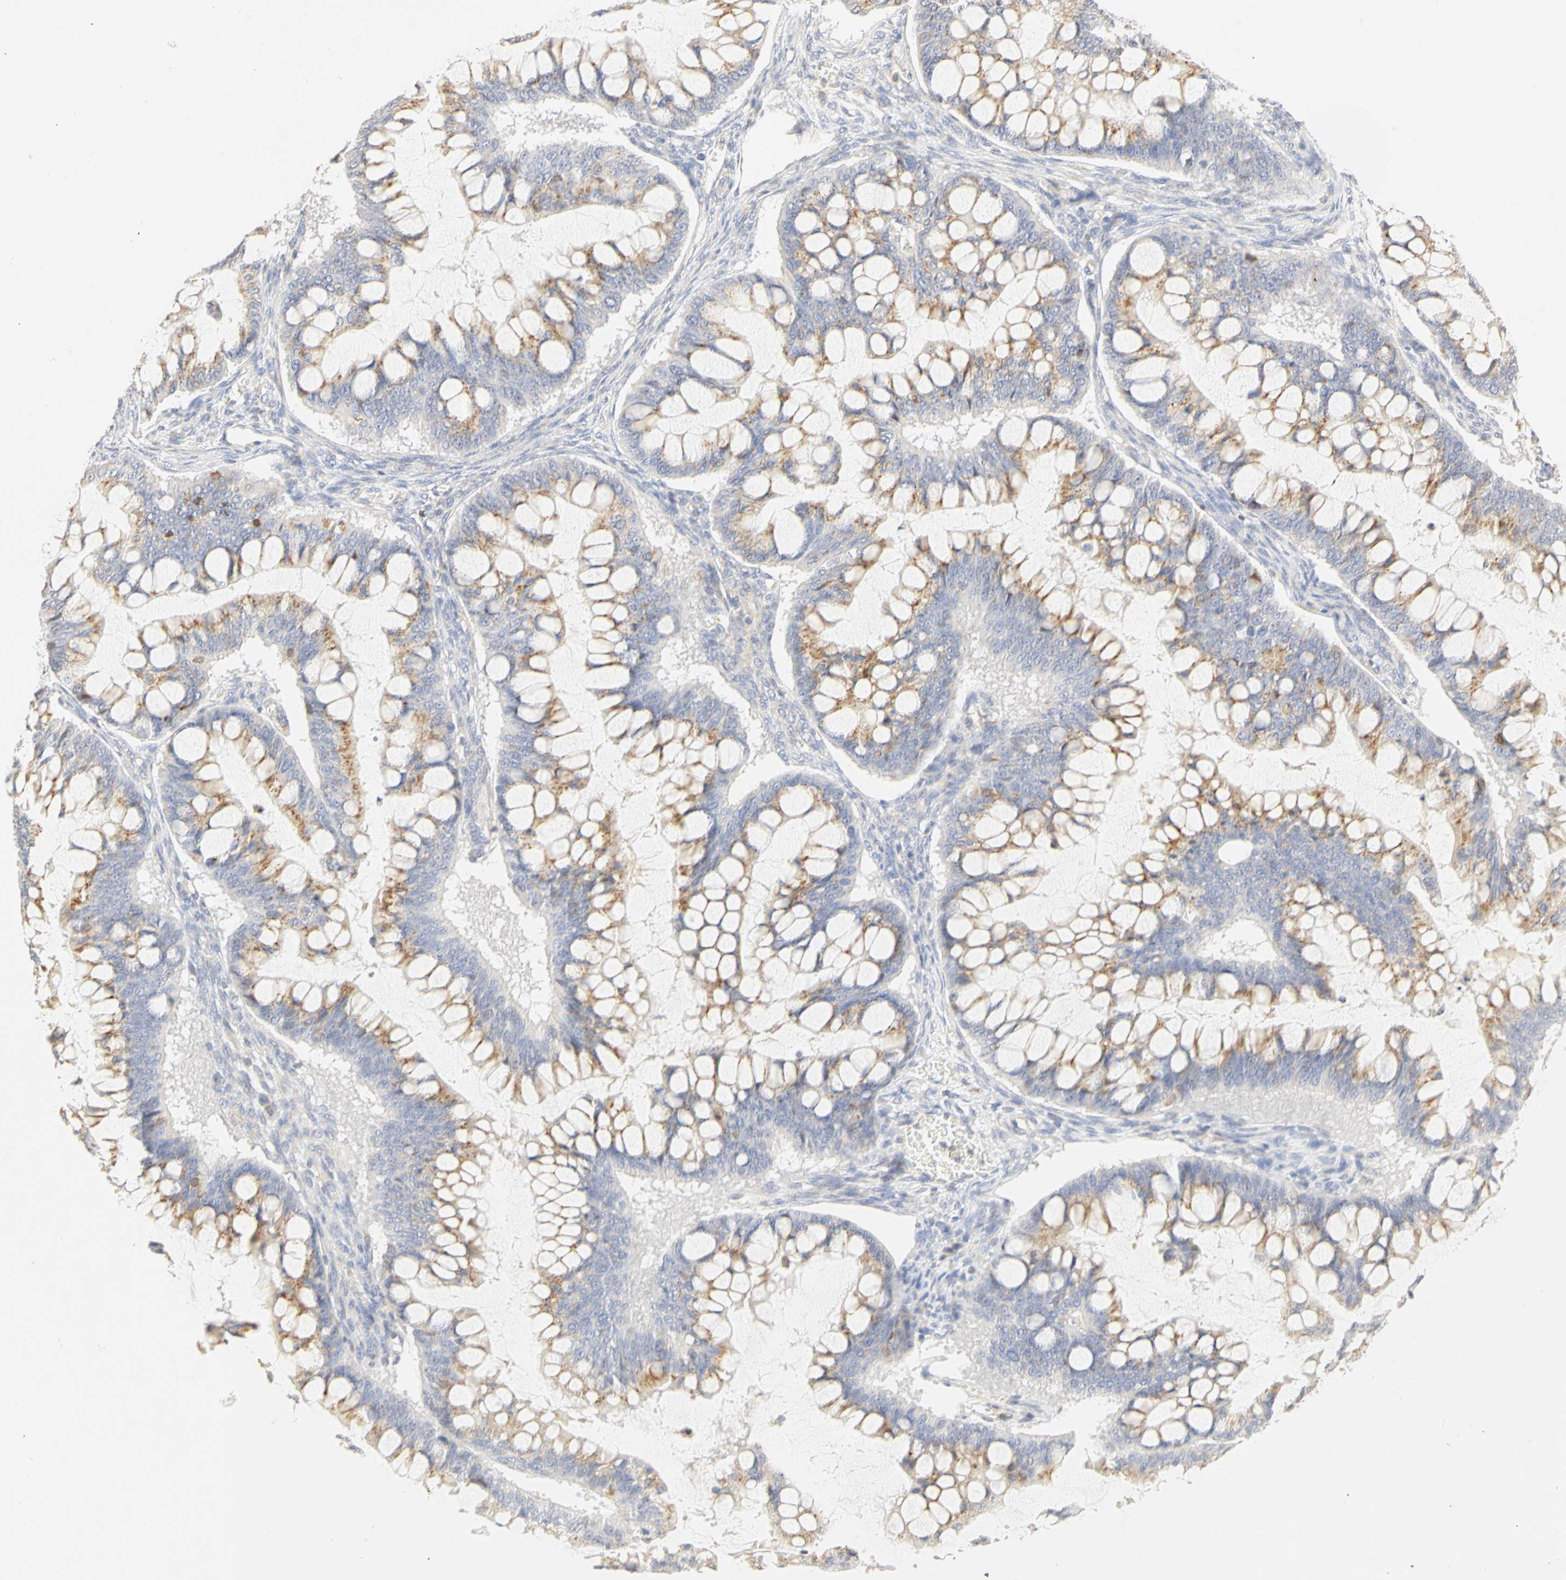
{"staining": {"intensity": "moderate", "quantity": ">75%", "location": "cytoplasmic/membranous"}, "tissue": "ovarian cancer", "cell_type": "Tumor cells", "image_type": "cancer", "snomed": [{"axis": "morphology", "description": "Cystadenocarcinoma, mucinous, NOS"}, {"axis": "topography", "description": "Ovary"}], "caption": "DAB (3,3'-diaminobenzidine) immunohistochemical staining of human mucinous cystadenocarcinoma (ovarian) shows moderate cytoplasmic/membranous protein positivity in about >75% of tumor cells. The staining is performed using DAB brown chromogen to label protein expression. The nuclei are counter-stained blue using hematoxylin.", "gene": "GNRH2", "patient": {"sex": "female", "age": 73}}